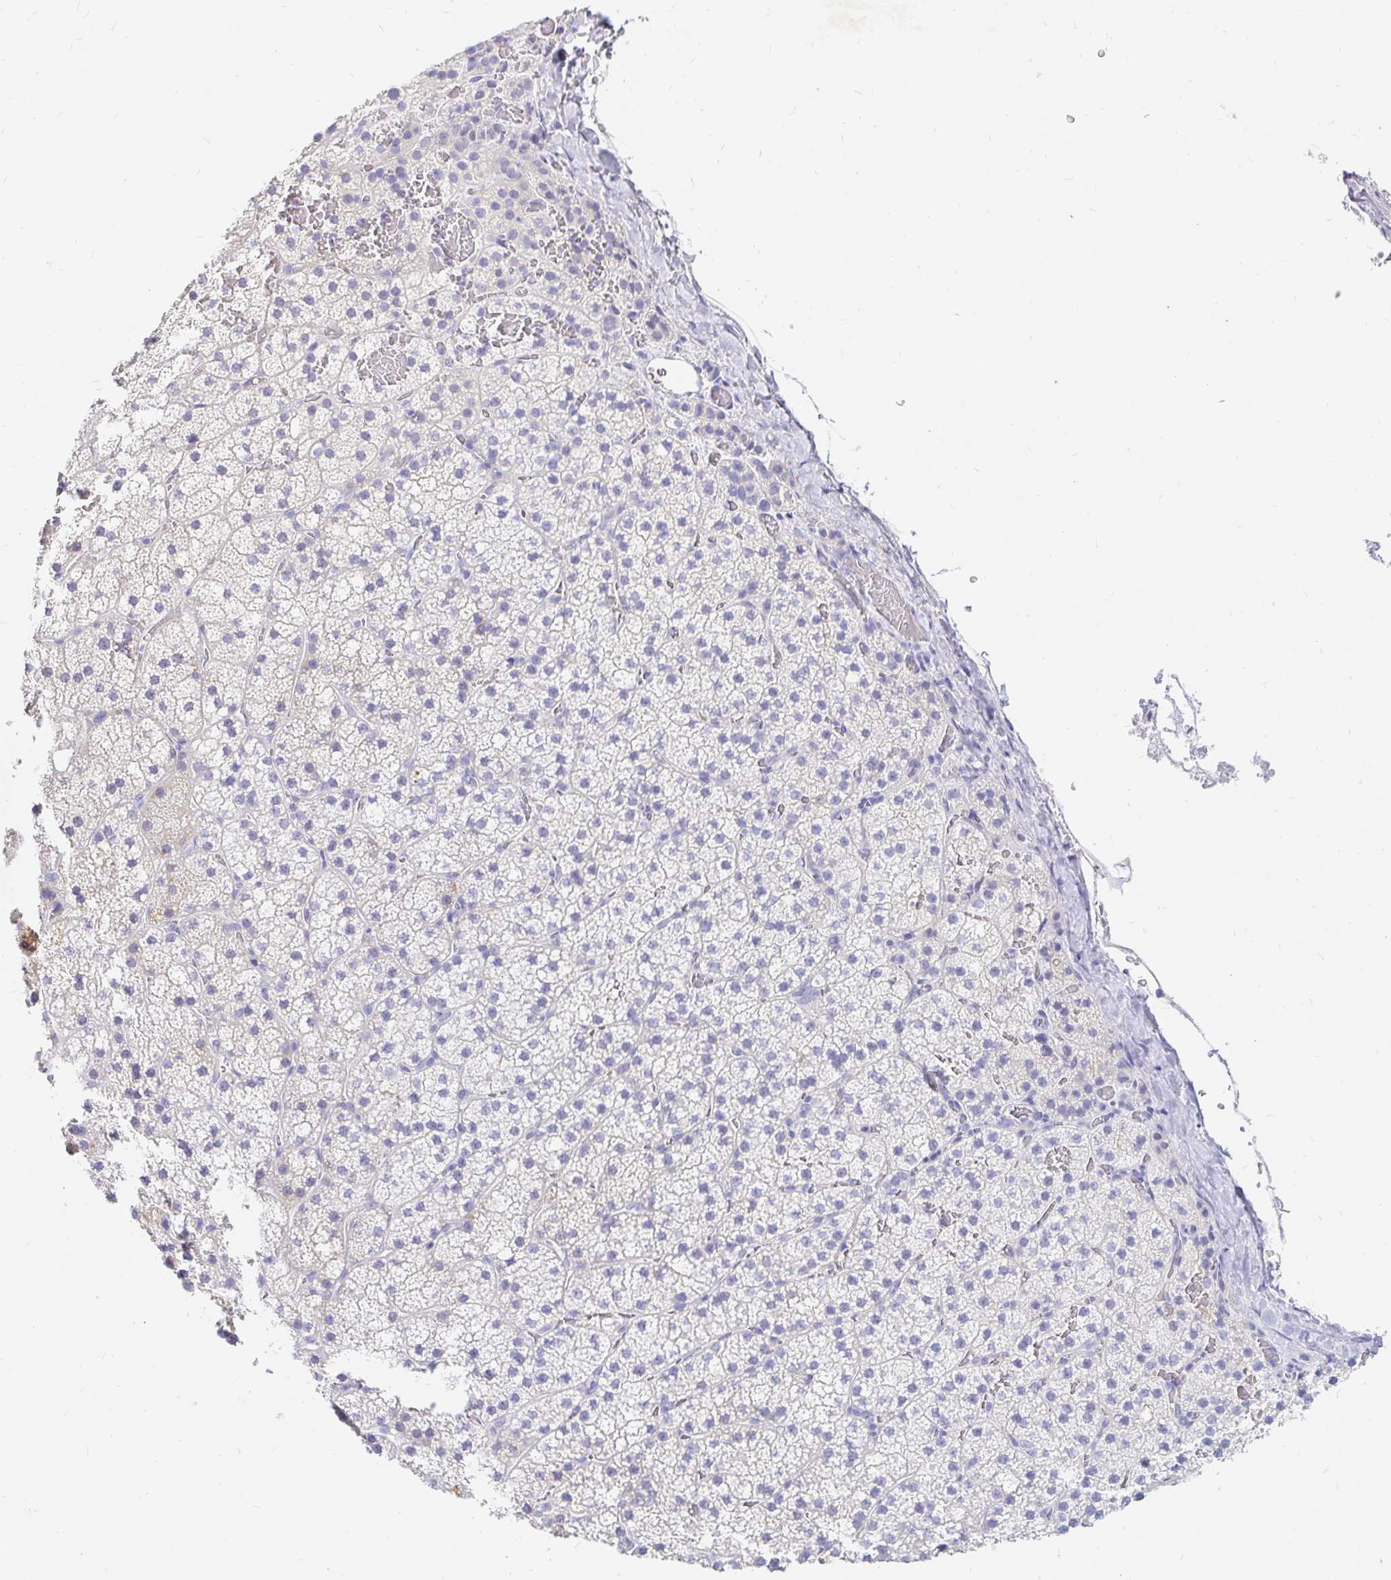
{"staining": {"intensity": "moderate", "quantity": "<25%", "location": "cytoplasmic/membranous"}, "tissue": "adrenal gland", "cell_type": "Glandular cells", "image_type": "normal", "snomed": [{"axis": "morphology", "description": "Normal tissue, NOS"}, {"axis": "topography", "description": "Adrenal gland"}], "caption": "Immunohistochemistry (IHC) of unremarkable human adrenal gland shows low levels of moderate cytoplasmic/membranous expression in approximately <25% of glandular cells.", "gene": "NR2E1", "patient": {"sex": "male", "age": 53}}